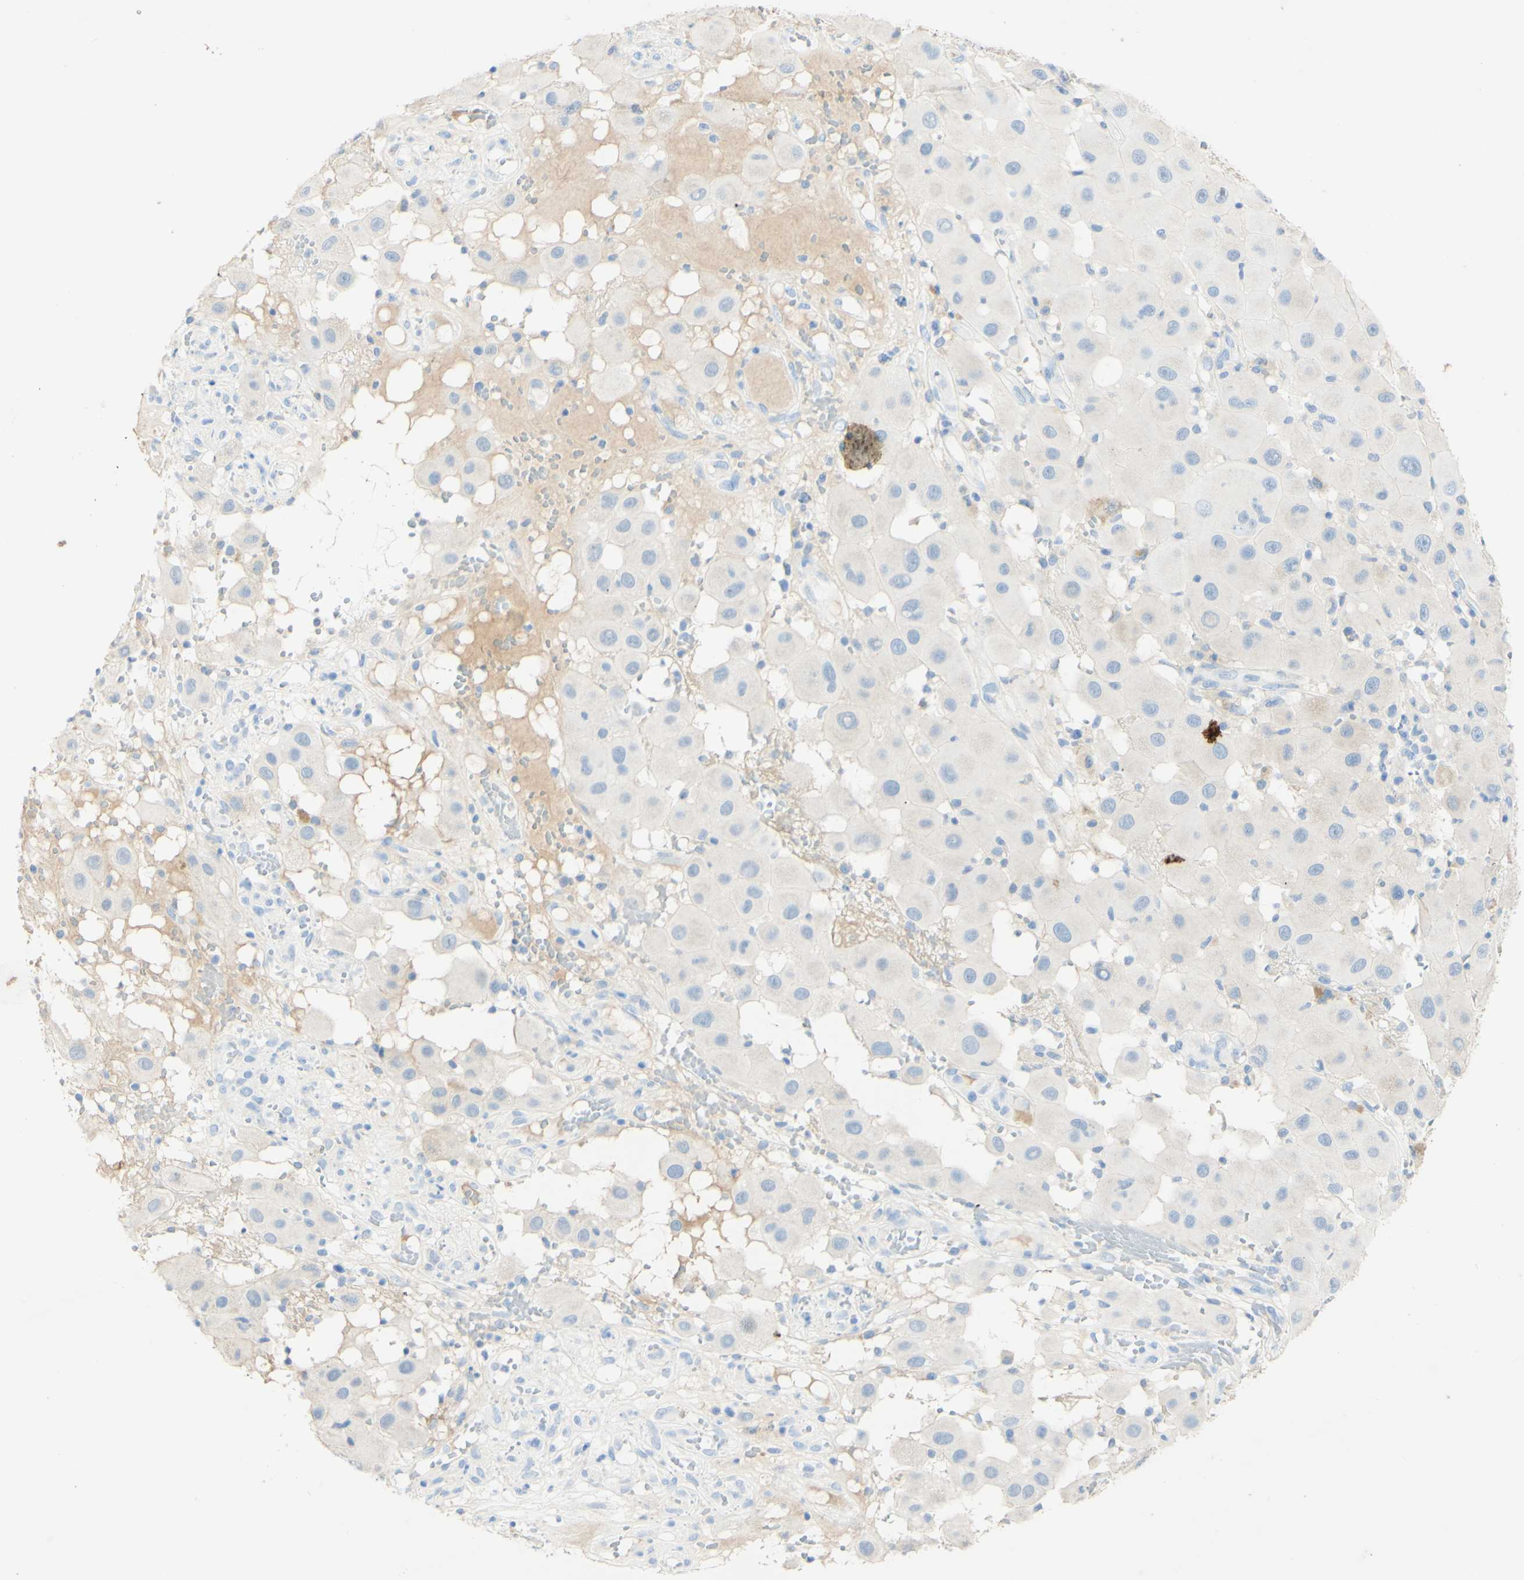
{"staining": {"intensity": "weak", "quantity": ">75%", "location": "cytoplasmic/membranous"}, "tissue": "melanoma", "cell_type": "Tumor cells", "image_type": "cancer", "snomed": [{"axis": "morphology", "description": "Malignant melanoma, NOS"}, {"axis": "topography", "description": "Skin"}], "caption": "Tumor cells show low levels of weak cytoplasmic/membranous staining in approximately >75% of cells in human melanoma. (brown staining indicates protein expression, while blue staining denotes nuclei).", "gene": "PIGR", "patient": {"sex": "female", "age": 81}}